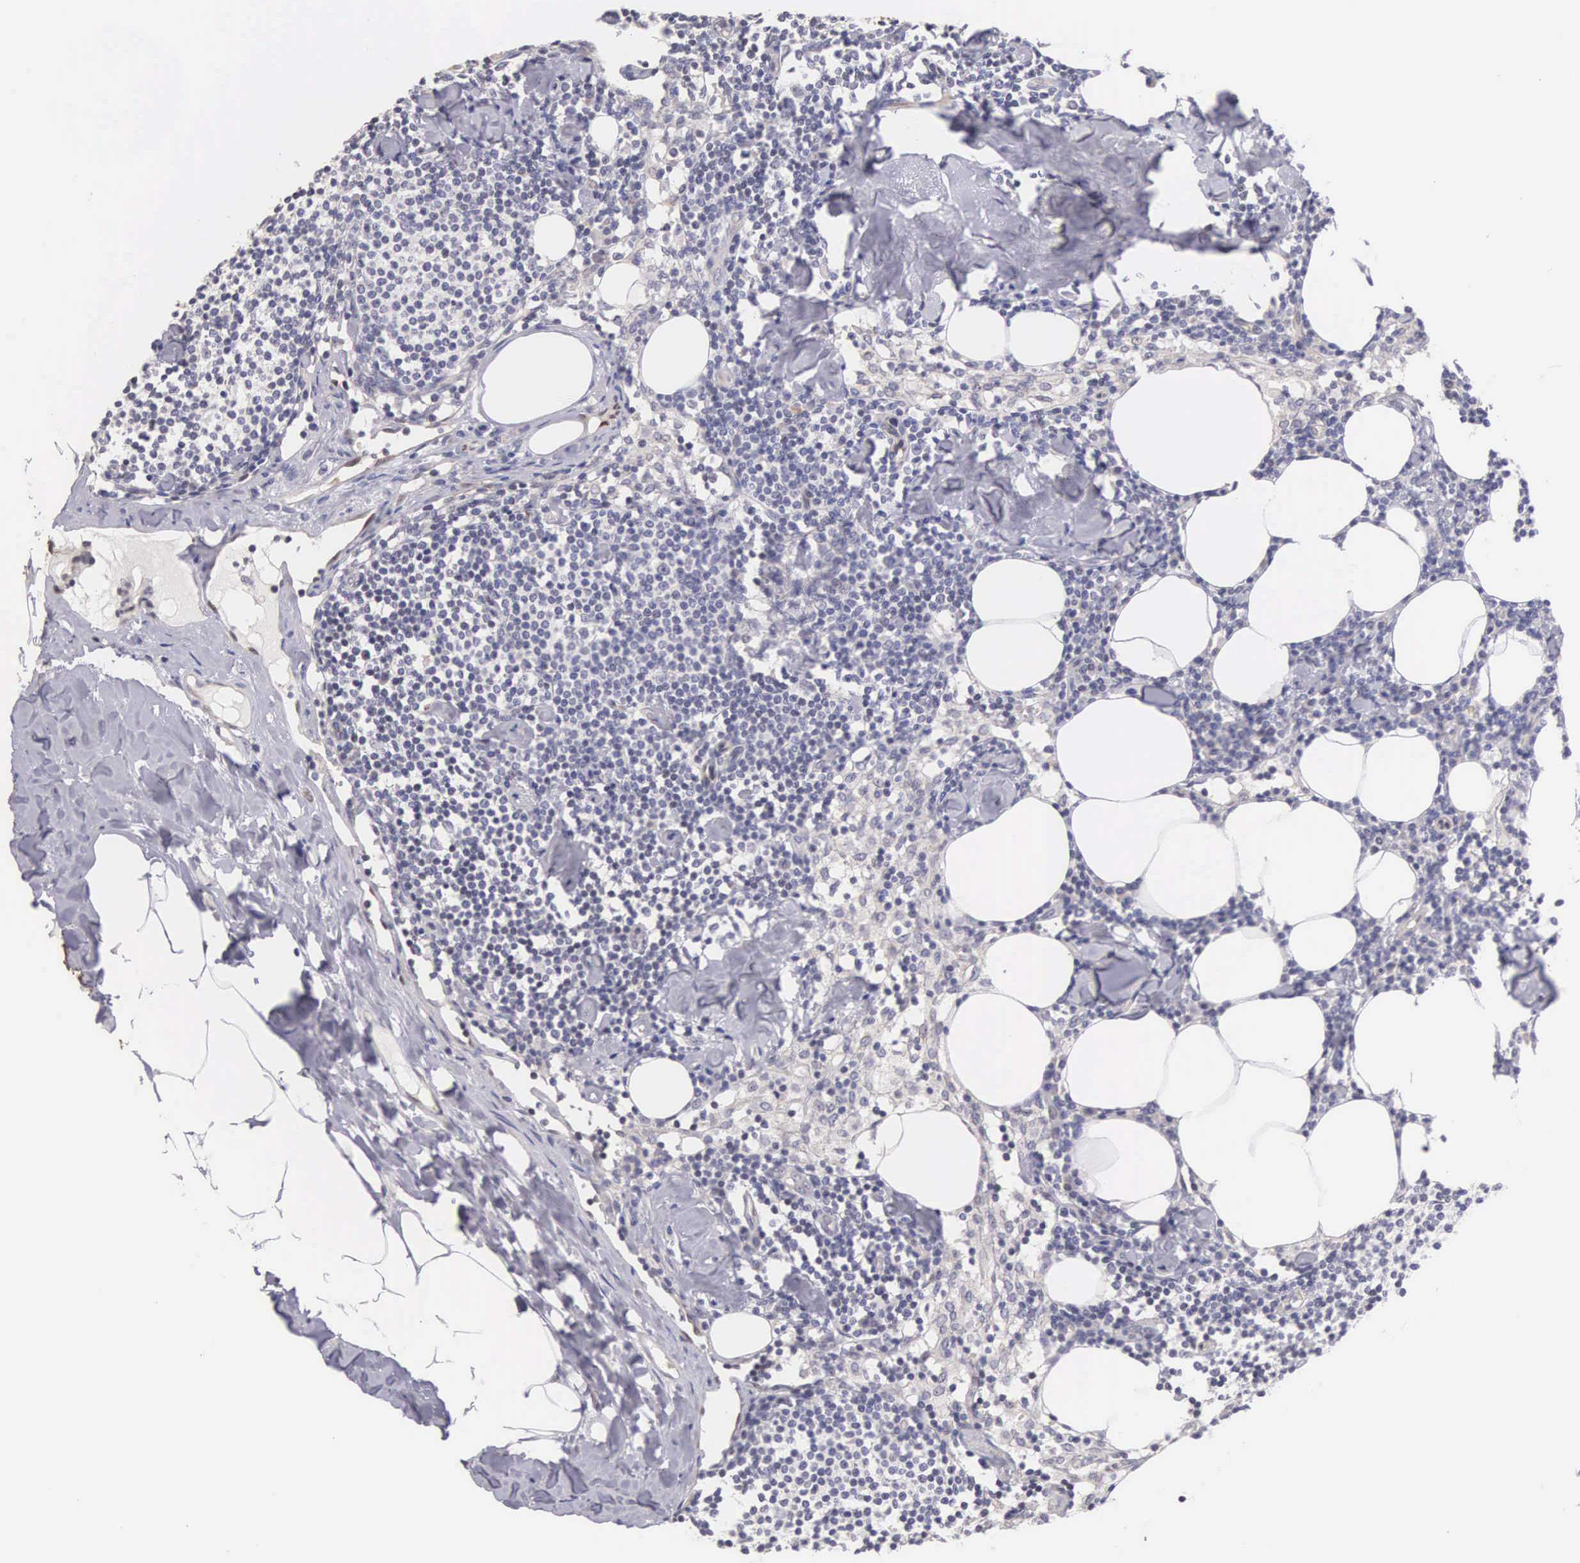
{"staining": {"intensity": "negative", "quantity": "none", "location": "none"}, "tissue": "lymph node", "cell_type": "Germinal center cells", "image_type": "normal", "snomed": [{"axis": "morphology", "description": "Normal tissue, NOS"}, {"axis": "topography", "description": "Lymph node"}], "caption": "Immunohistochemistry histopathology image of benign human lymph node stained for a protein (brown), which reveals no expression in germinal center cells.", "gene": "PIR", "patient": {"sex": "male", "age": 67}}